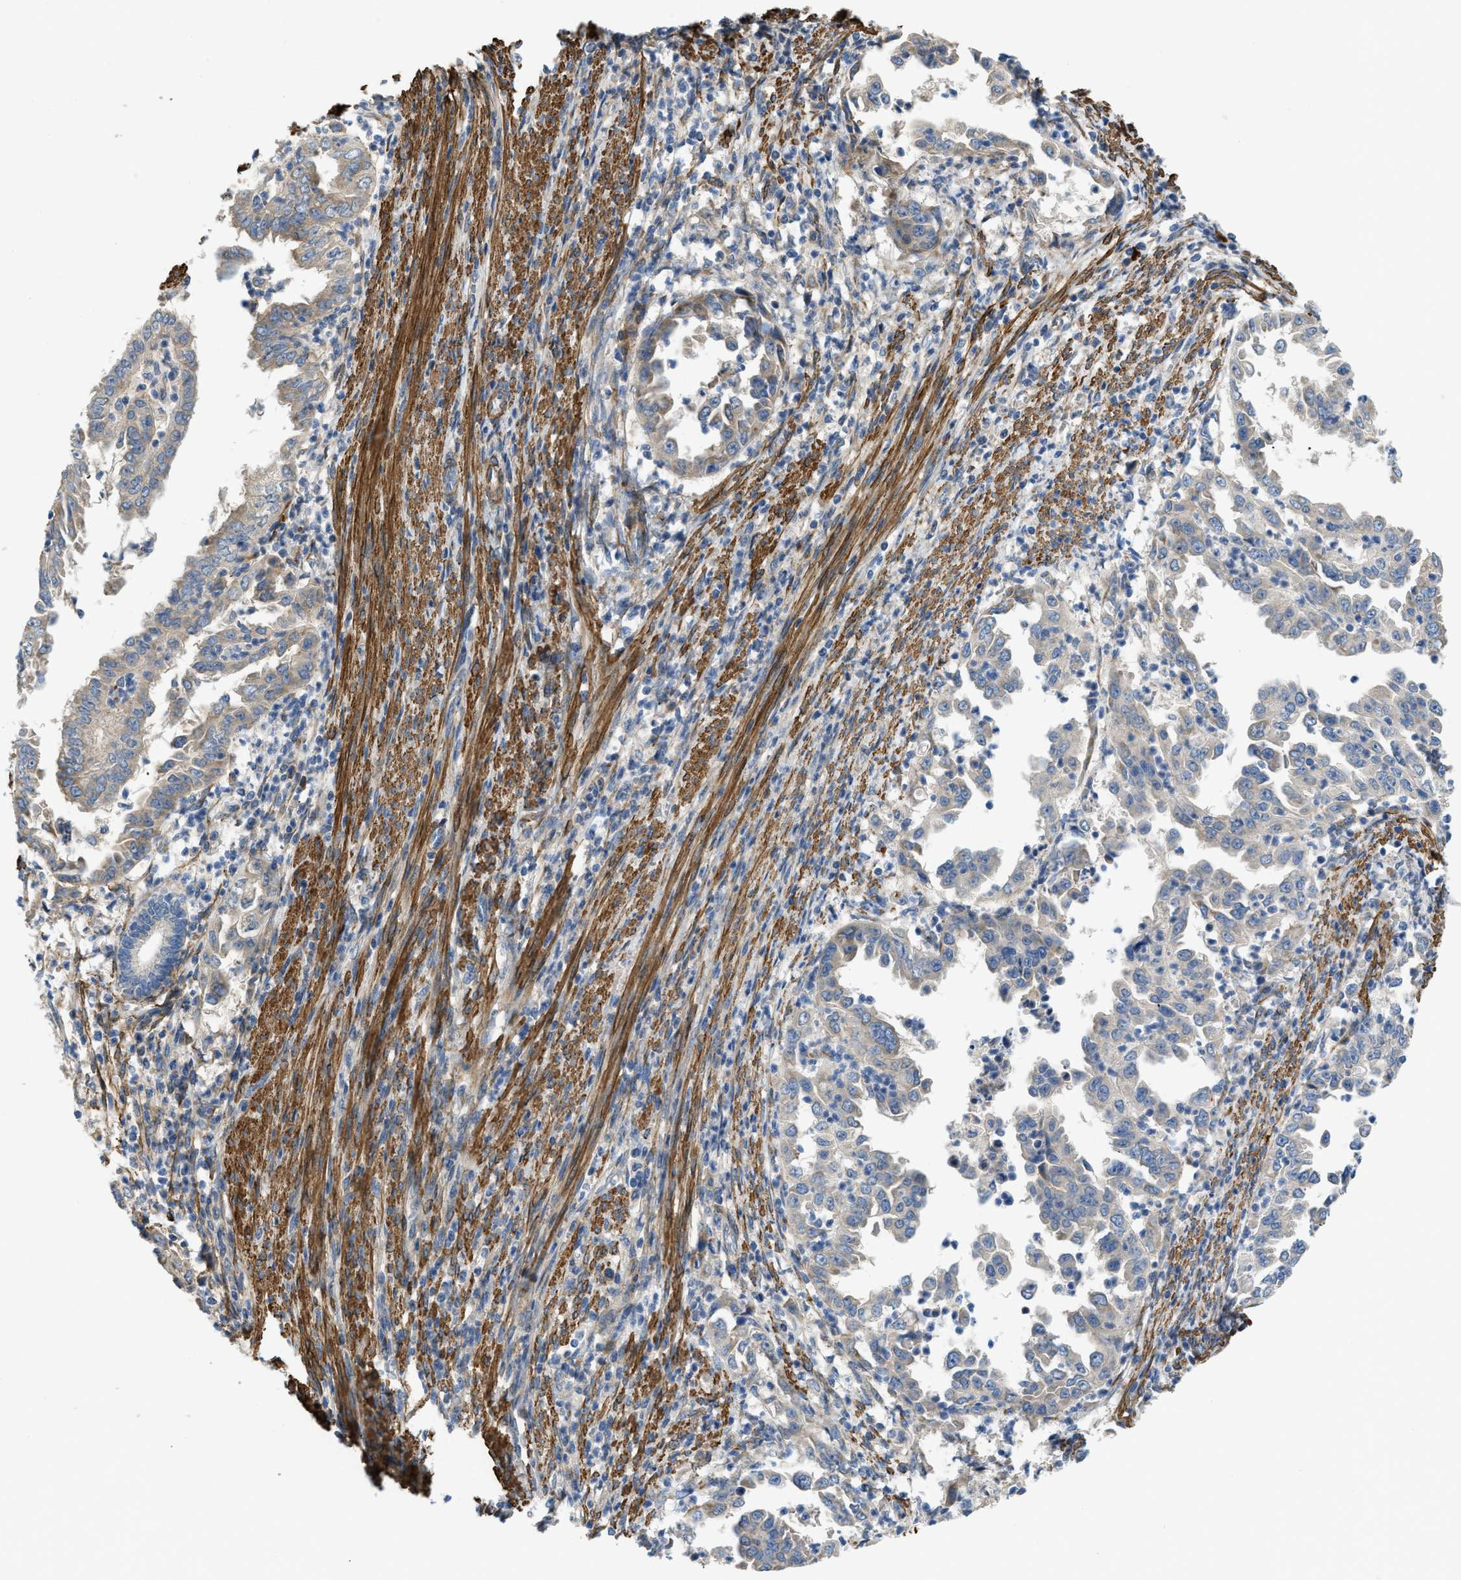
{"staining": {"intensity": "weak", "quantity": "<25%", "location": "cytoplasmic/membranous"}, "tissue": "endometrial cancer", "cell_type": "Tumor cells", "image_type": "cancer", "snomed": [{"axis": "morphology", "description": "Adenocarcinoma, NOS"}, {"axis": "topography", "description": "Endometrium"}], "caption": "IHC photomicrograph of neoplastic tissue: adenocarcinoma (endometrial) stained with DAB (3,3'-diaminobenzidine) exhibits no significant protein positivity in tumor cells.", "gene": "BMPR1A", "patient": {"sex": "female", "age": 85}}